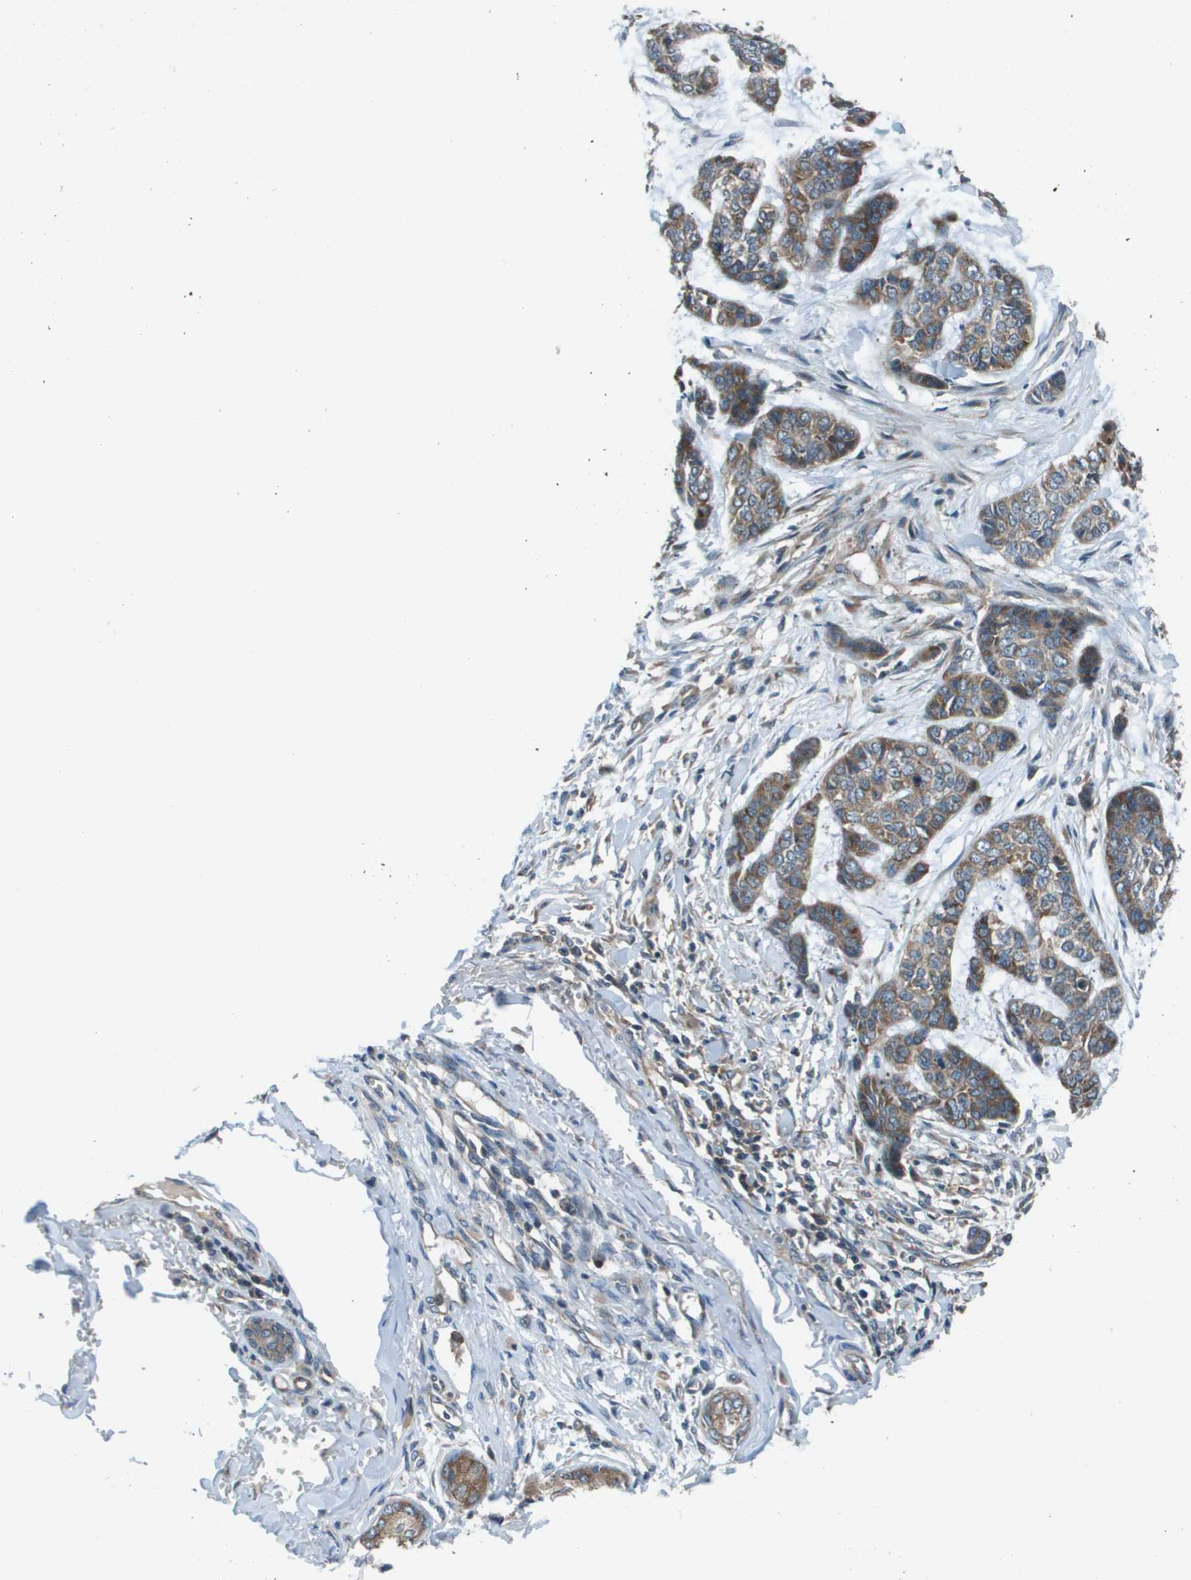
{"staining": {"intensity": "moderate", "quantity": ">75%", "location": "cytoplasmic/membranous"}, "tissue": "skin cancer", "cell_type": "Tumor cells", "image_type": "cancer", "snomed": [{"axis": "morphology", "description": "Basal cell carcinoma"}, {"axis": "topography", "description": "Skin"}], "caption": "Skin cancer stained for a protein displays moderate cytoplasmic/membranous positivity in tumor cells. (DAB = brown stain, brightfield microscopy at high magnification).", "gene": "EIF3B", "patient": {"sex": "female", "age": 64}}